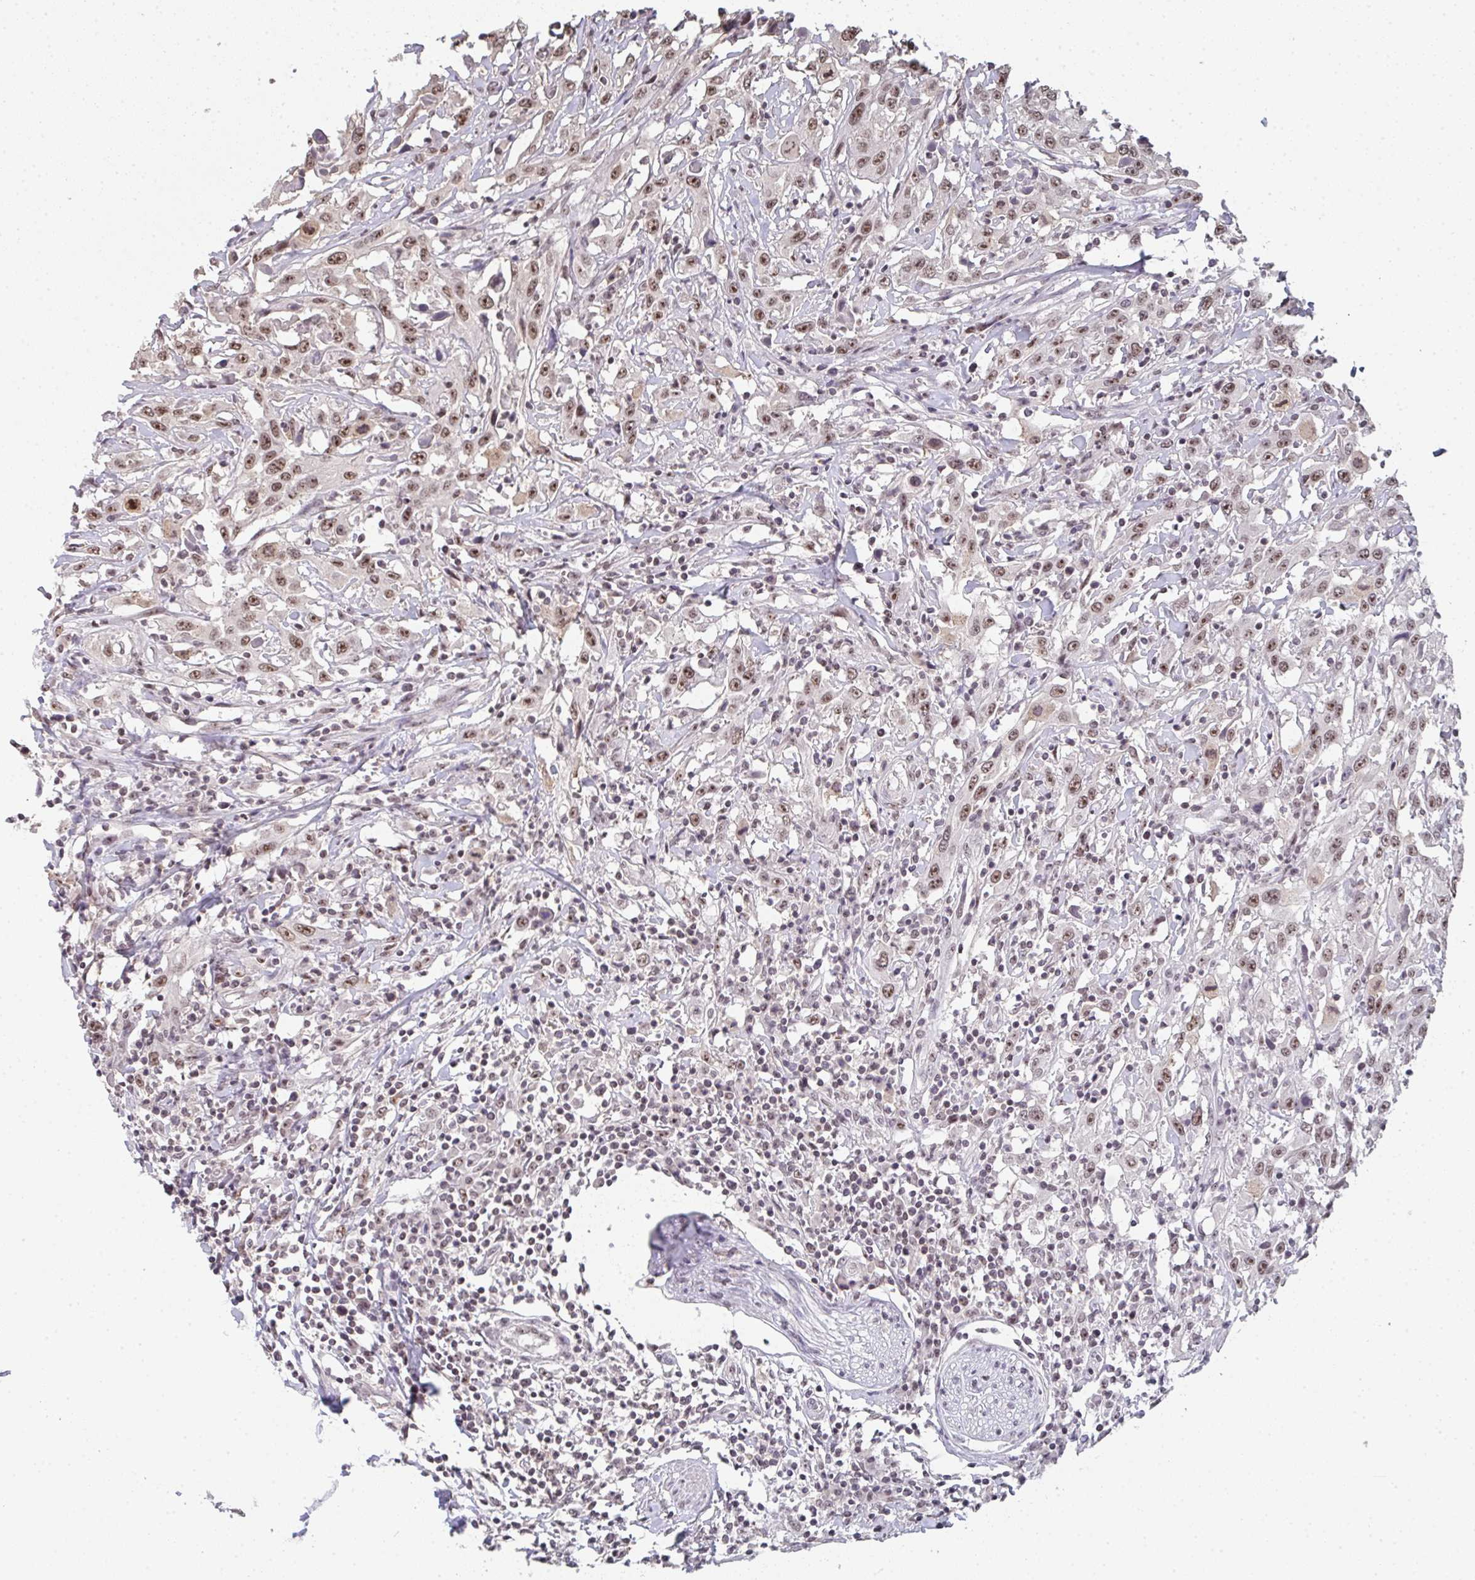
{"staining": {"intensity": "moderate", "quantity": ">75%", "location": "nuclear"}, "tissue": "urothelial cancer", "cell_type": "Tumor cells", "image_type": "cancer", "snomed": [{"axis": "morphology", "description": "Urothelial carcinoma, High grade"}, {"axis": "topography", "description": "Urinary bladder"}], "caption": "Immunohistochemical staining of high-grade urothelial carcinoma demonstrates medium levels of moderate nuclear staining in about >75% of tumor cells. (IHC, brightfield microscopy, high magnification).", "gene": "DKC1", "patient": {"sex": "male", "age": 61}}